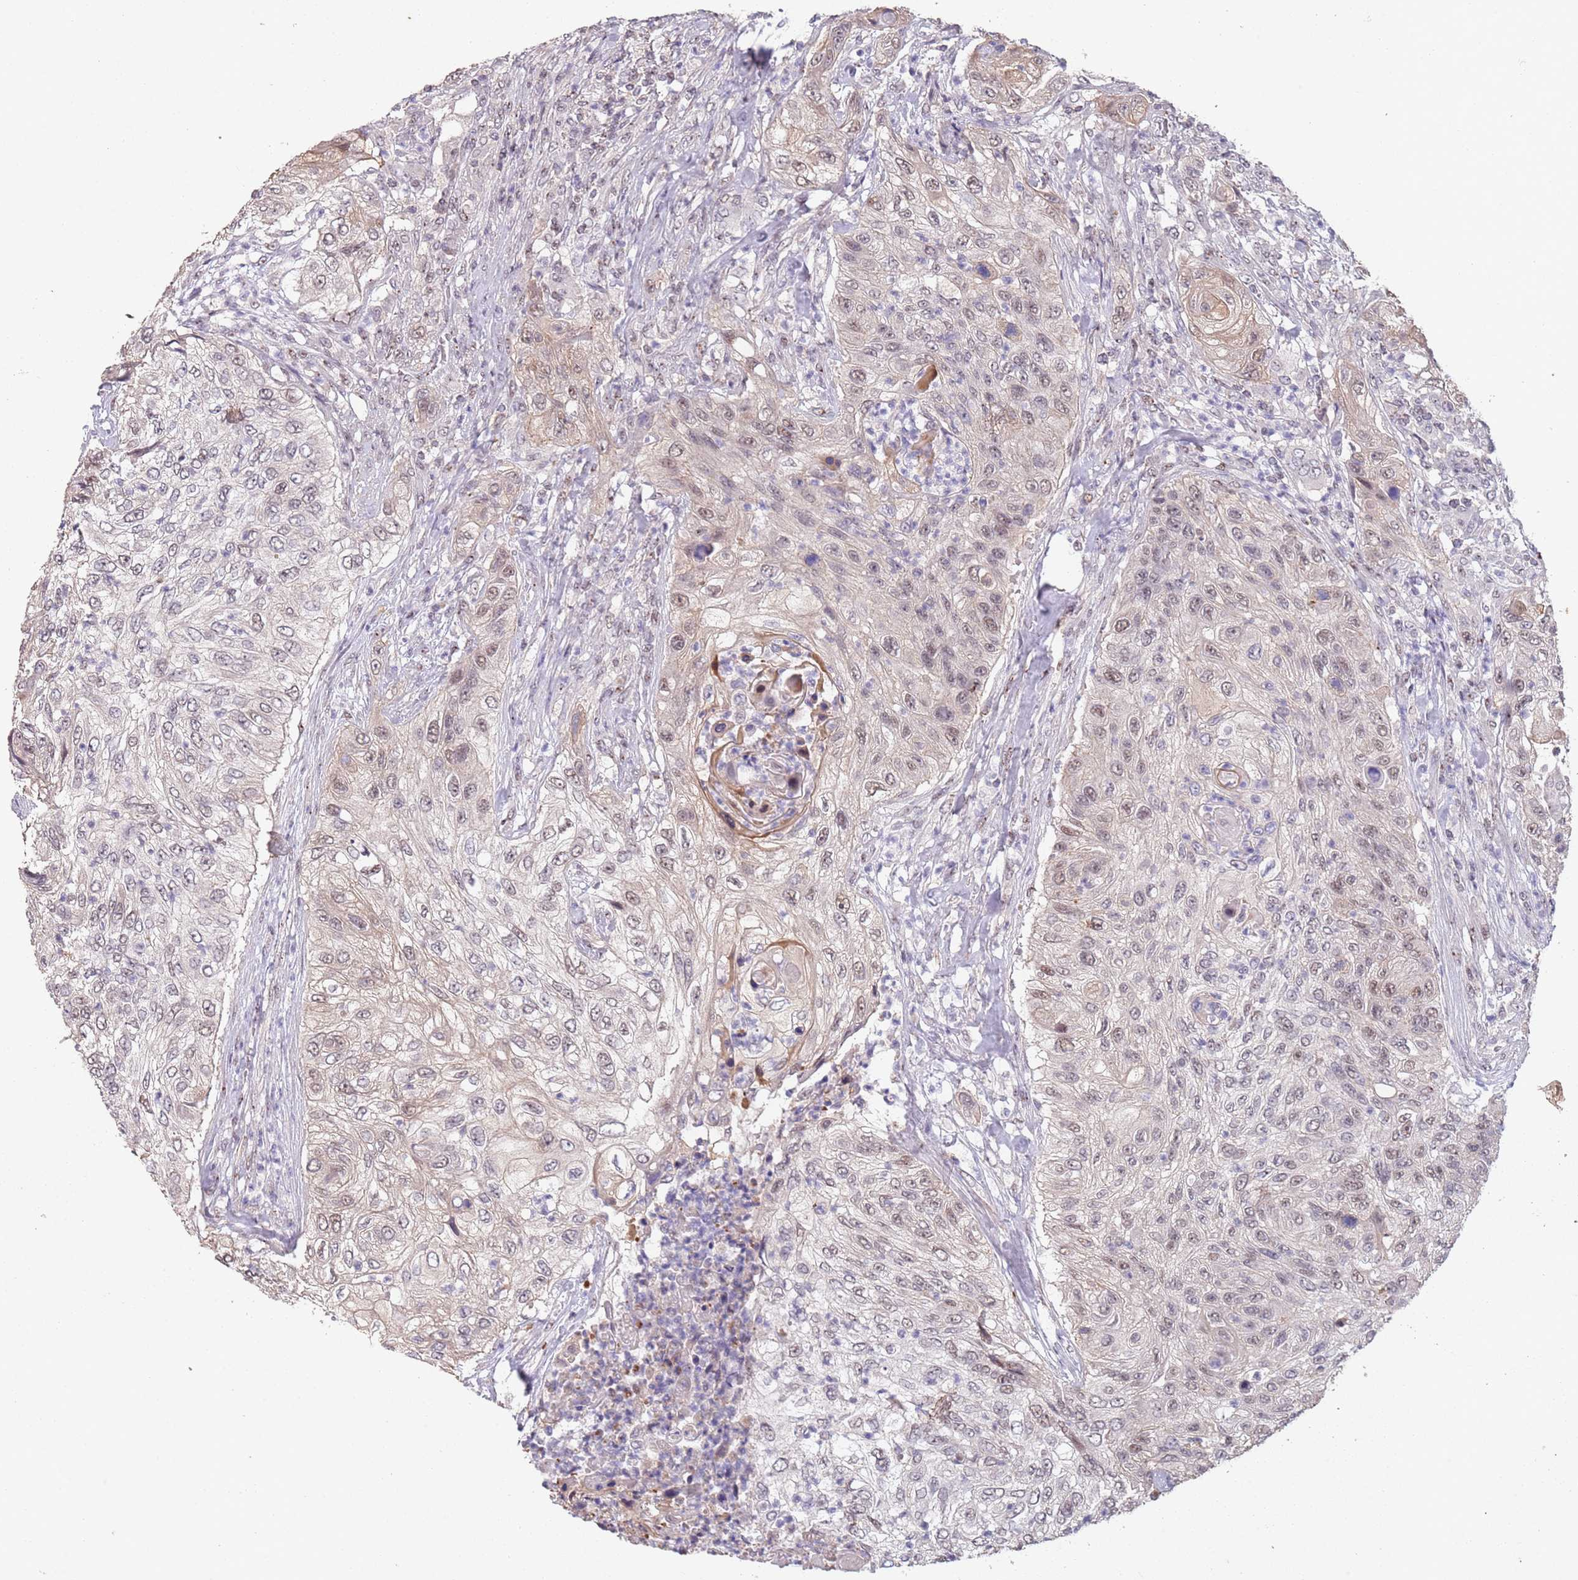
{"staining": {"intensity": "weak", "quantity": ">75%", "location": "cytoplasmic/membranous,nuclear"}, "tissue": "urothelial cancer", "cell_type": "Tumor cells", "image_type": "cancer", "snomed": [{"axis": "morphology", "description": "Urothelial carcinoma, High grade"}, {"axis": "topography", "description": "Urinary bladder"}], "caption": "Approximately >75% of tumor cells in human high-grade urothelial carcinoma exhibit weak cytoplasmic/membranous and nuclear protein positivity as visualized by brown immunohistochemical staining.", "gene": "CIZ1", "patient": {"sex": "female", "age": 60}}